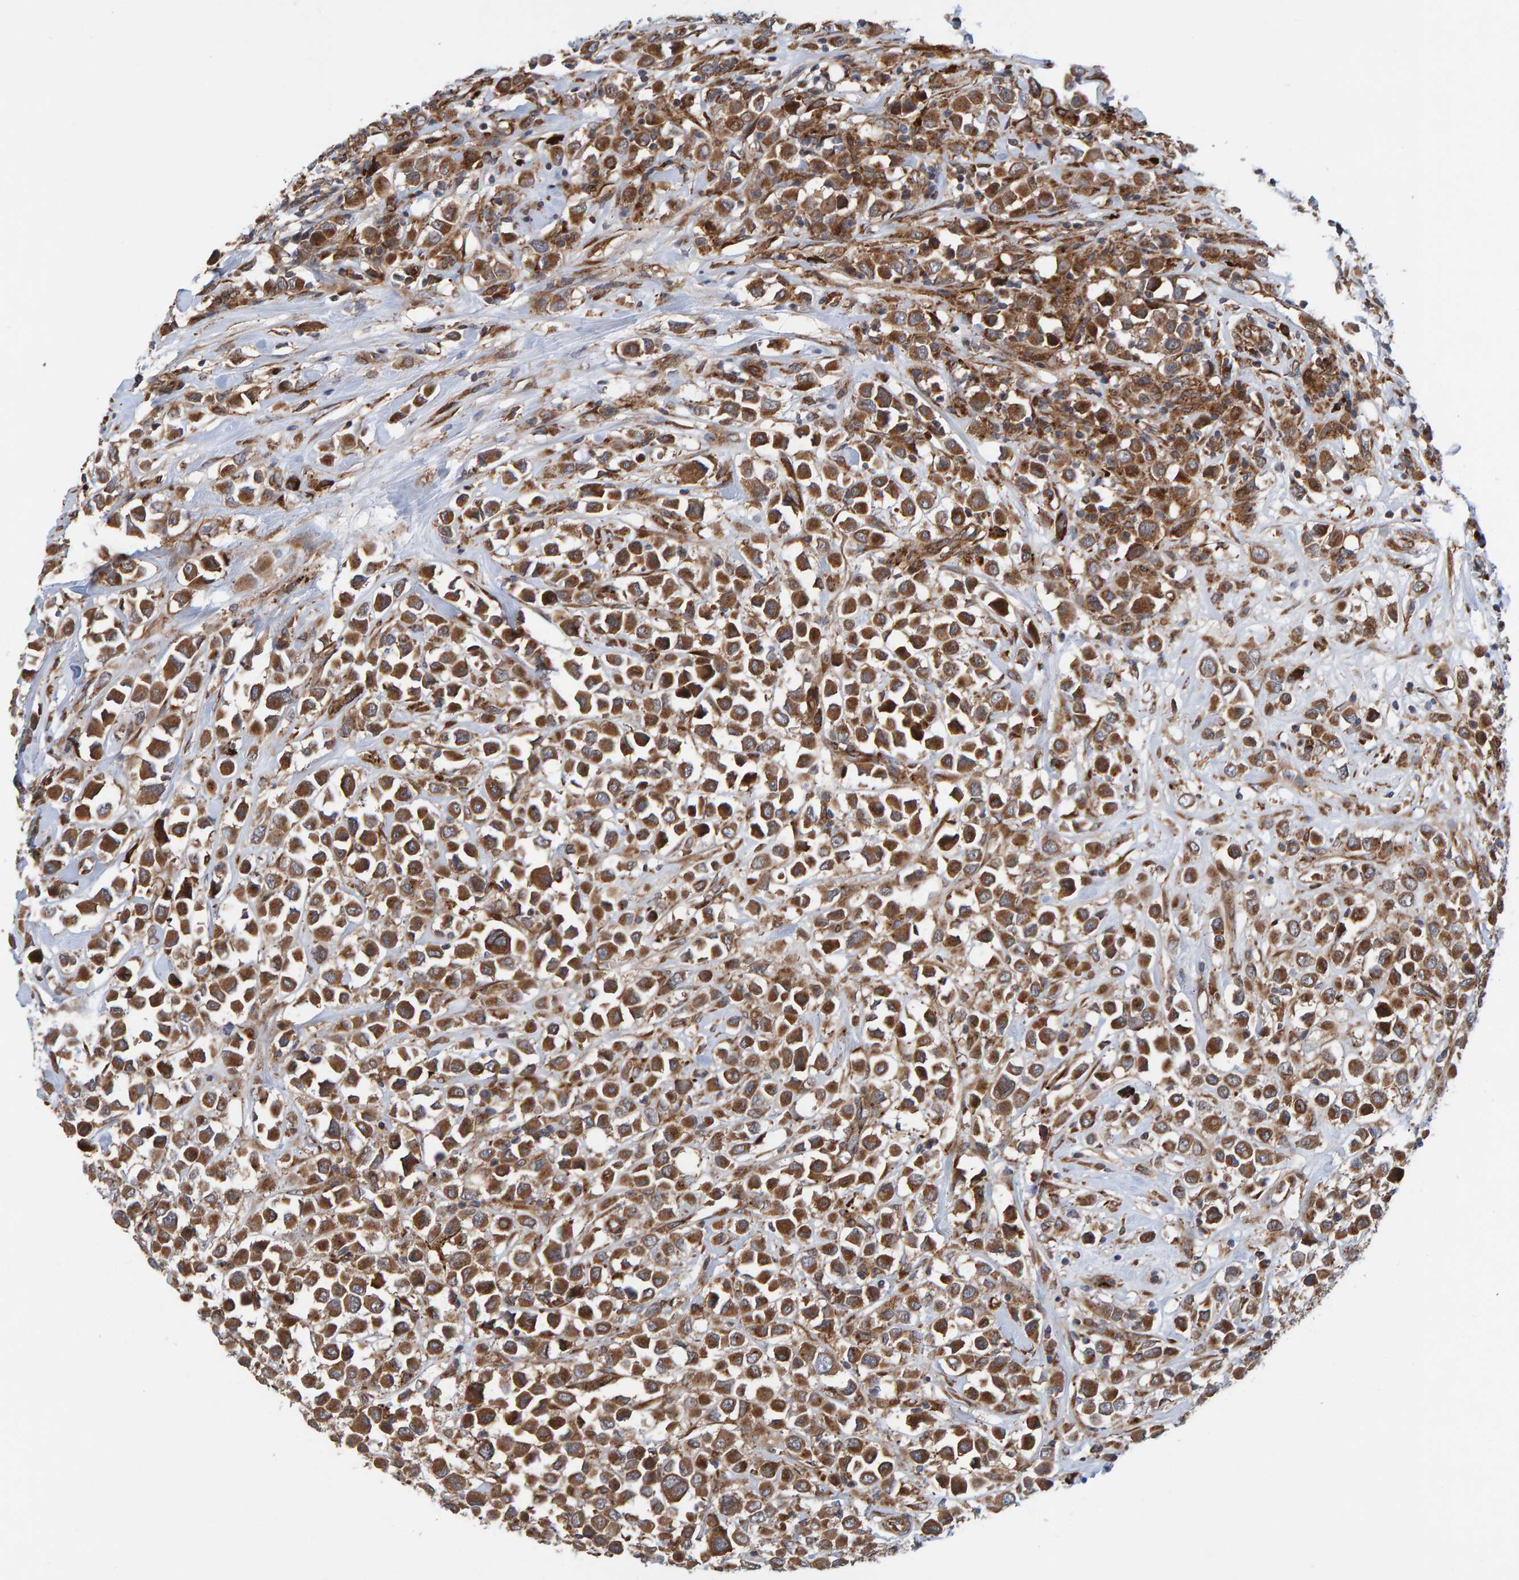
{"staining": {"intensity": "moderate", "quantity": ">75%", "location": "cytoplasmic/membranous"}, "tissue": "breast cancer", "cell_type": "Tumor cells", "image_type": "cancer", "snomed": [{"axis": "morphology", "description": "Duct carcinoma"}, {"axis": "topography", "description": "Breast"}], "caption": "Brown immunohistochemical staining in breast infiltrating ductal carcinoma demonstrates moderate cytoplasmic/membranous staining in approximately >75% of tumor cells.", "gene": "KIAA0753", "patient": {"sex": "female", "age": 61}}